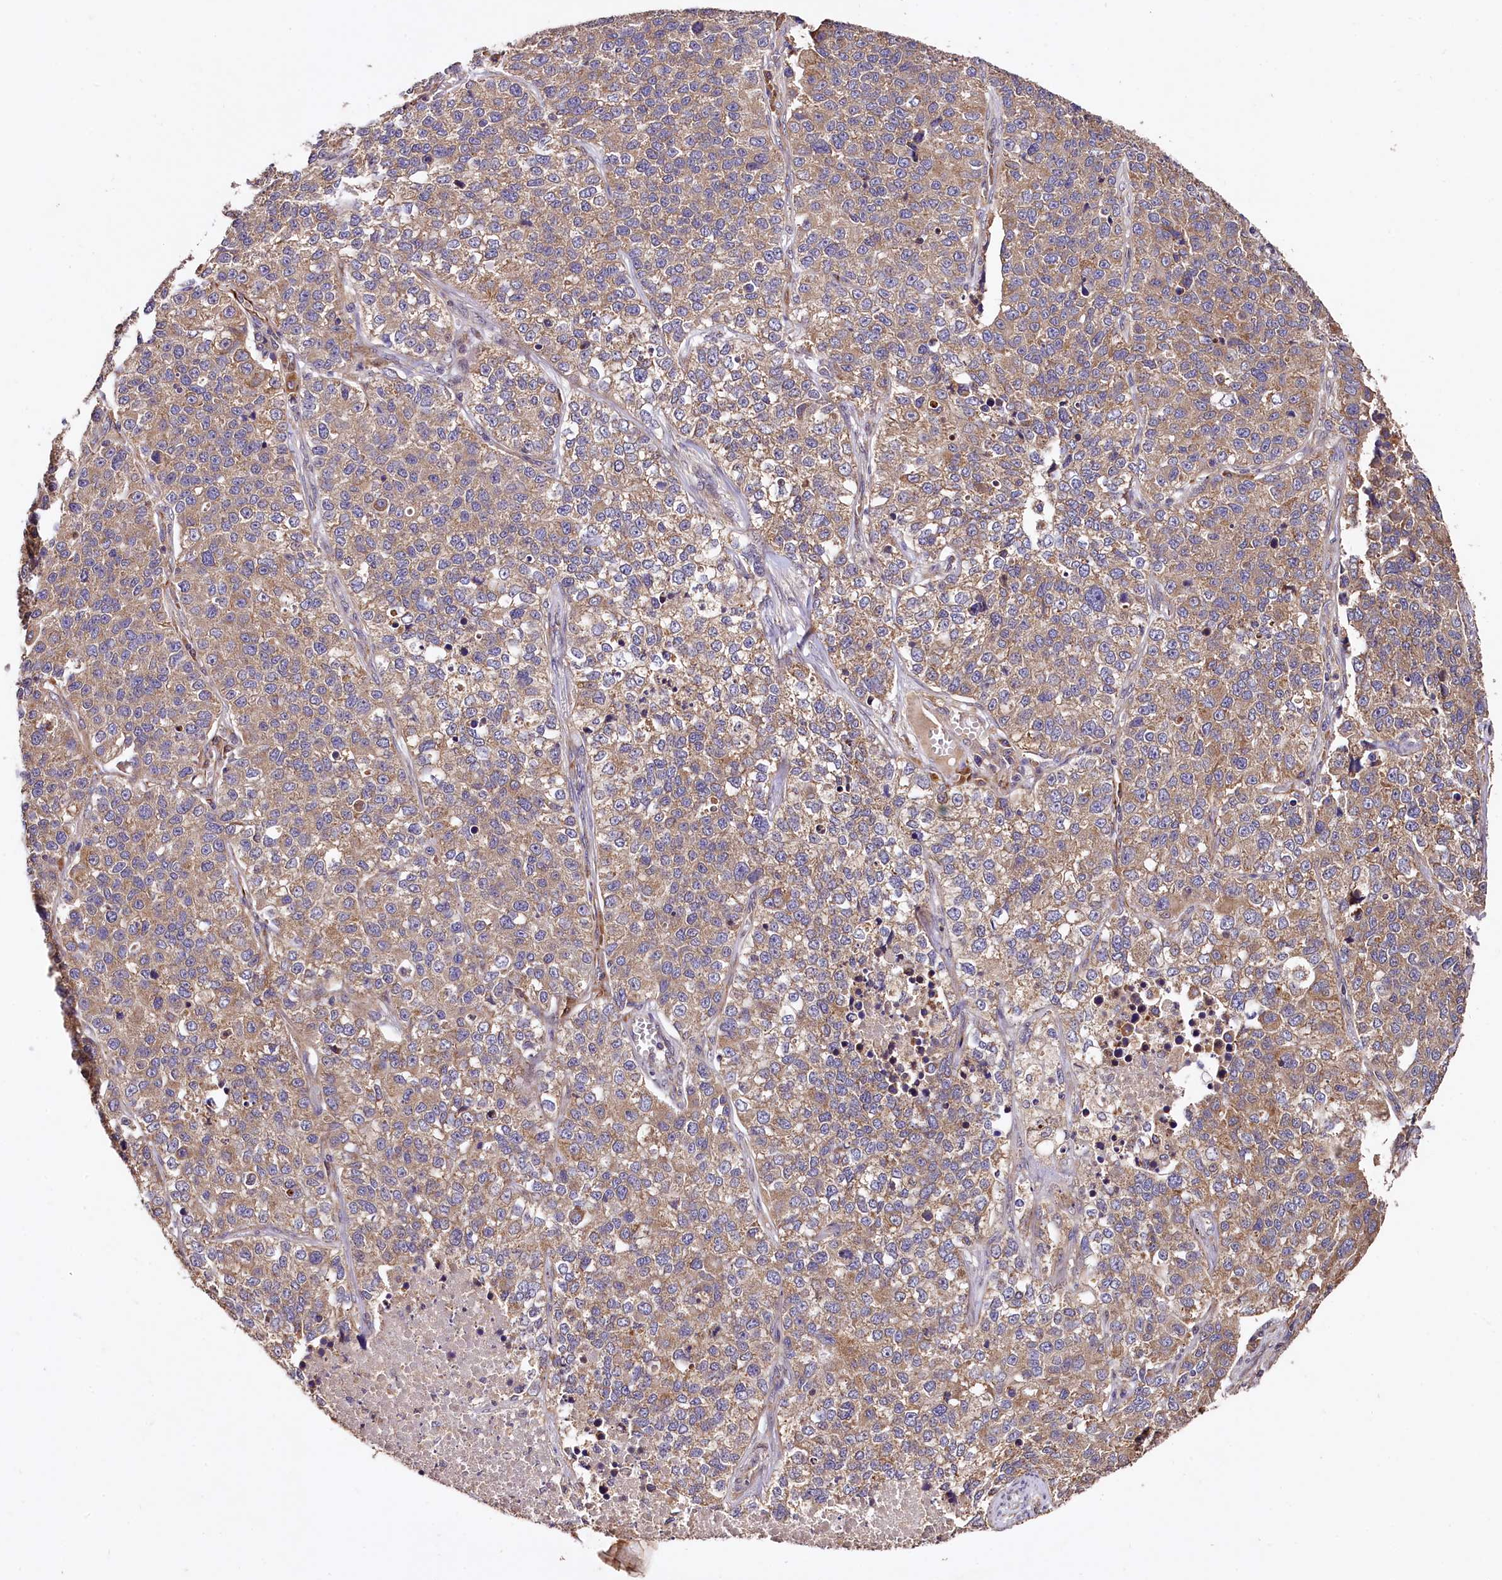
{"staining": {"intensity": "moderate", "quantity": ">75%", "location": "cytoplasmic/membranous"}, "tissue": "lung cancer", "cell_type": "Tumor cells", "image_type": "cancer", "snomed": [{"axis": "morphology", "description": "Adenocarcinoma, NOS"}, {"axis": "topography", "description": "Lung"}], "caption": "IHC (DAB (3,3'-diaminobenzidine)) staining of adenocarcinoma (lung) exhibits moderate cytoplasmic/membranous protein staining in about >75% of tumor cells. The protein is stained brown, and the nuclei are stained in blue (DAB (3,3'-diaminobenzidine) IHC with brightfield microscopy, high magnification).", "gene": "RASSF1", "patient": {"sex": "male", "age": 49}}